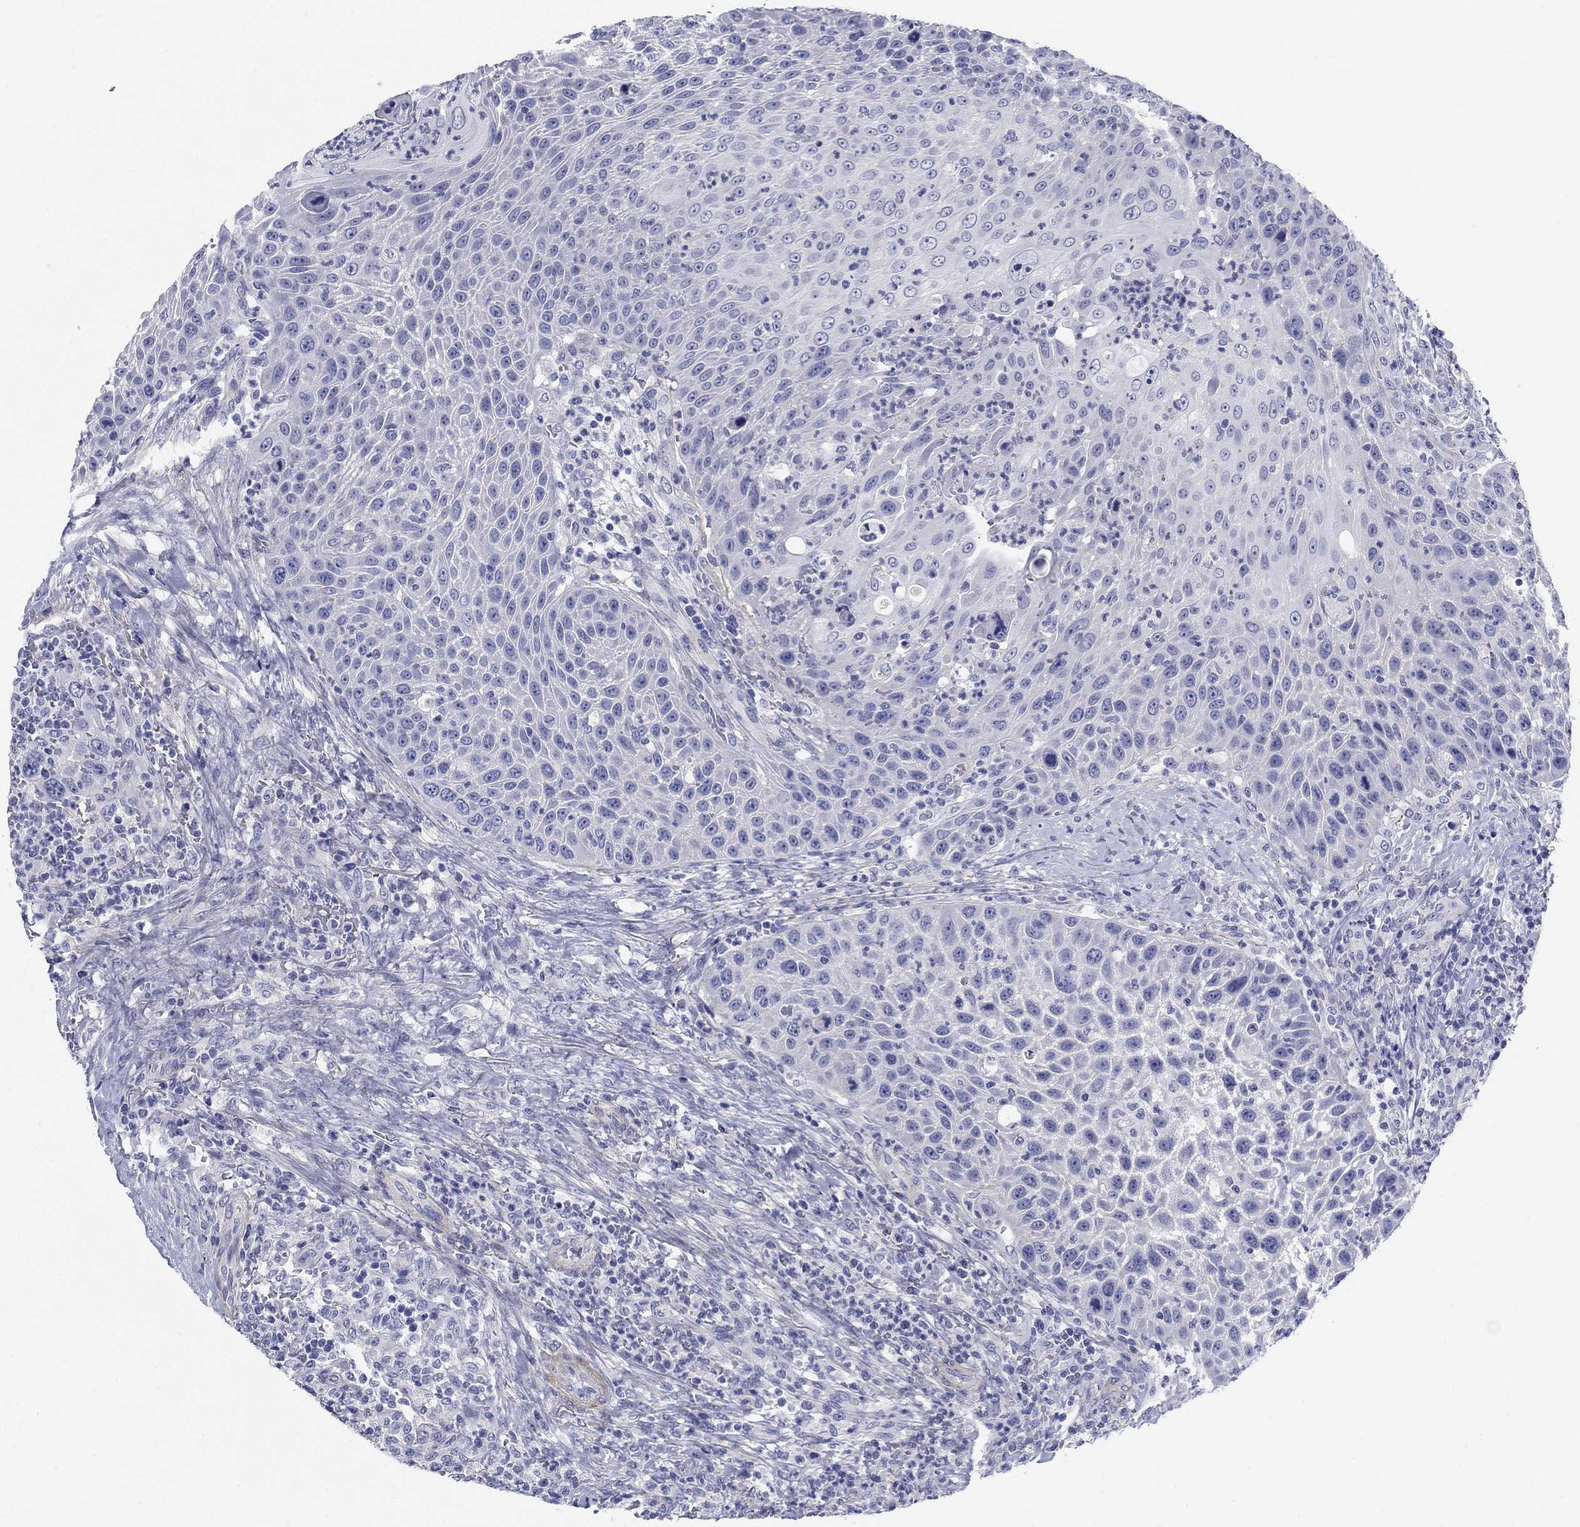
{"staining": {"intensity": "negative", "quantity": "none", "location": "none"}, "tissue": "head and neck cancer", "cell_type": "Tumor cells", "image_type": "cancer", "snomed": [{"axis": "morphology", "description": "Squamous cell carcinoma, NOS"}, {"axis": "topography", "description": "Head-Neck"}], "caption": "Protein analysis of head and neck squamous cell carcinoma exhibits no significant staining in tumor cells.", "gene": "PRKCG", "patient": {"sex": "male", "age": 69}}